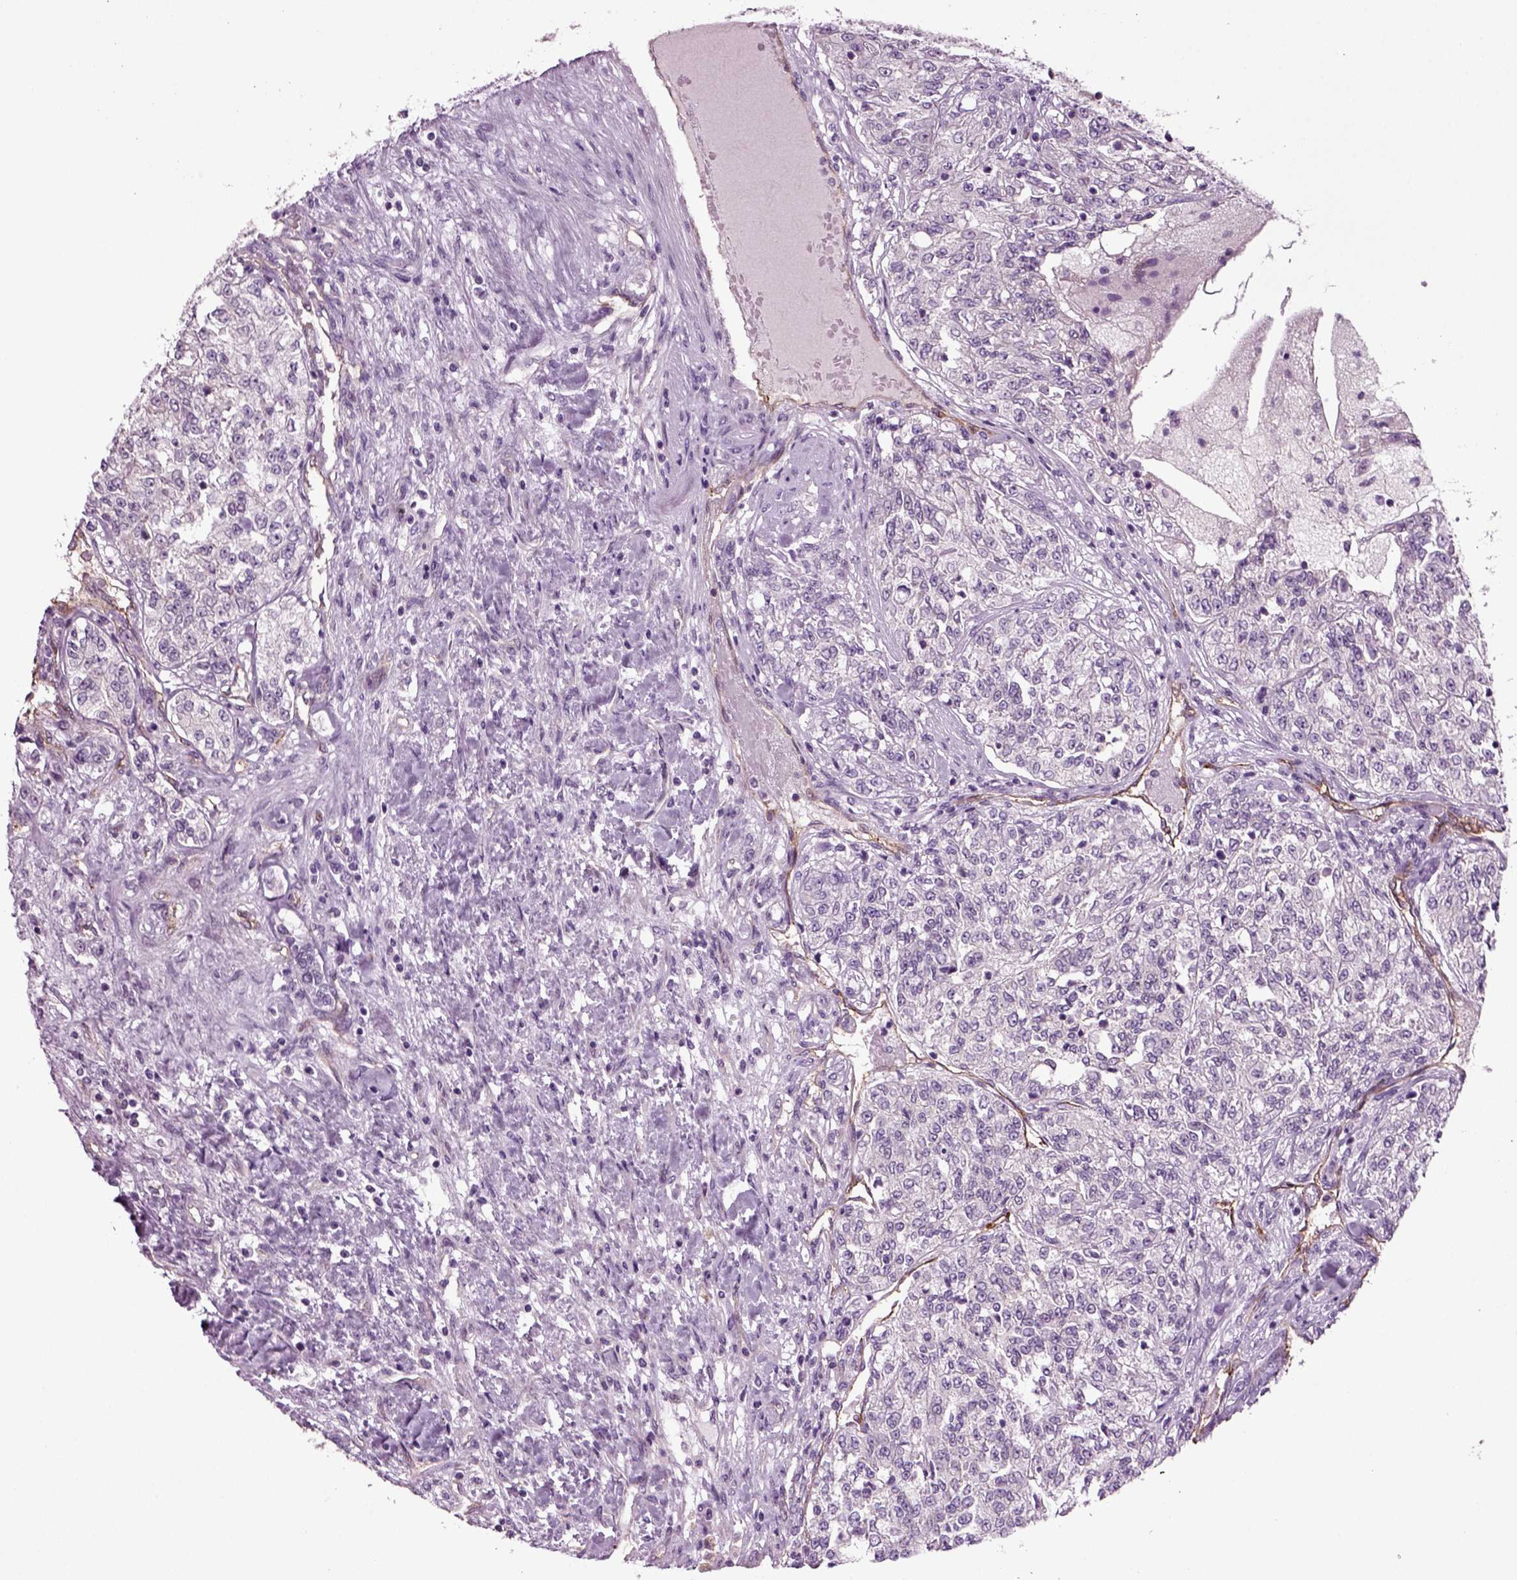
{"staining": {"intensity": "negative", "quantity": "none", "location": "none"}, "tissue": "renal cancer", "cell_type": "Tumor cells", "image_type": "cancer", "snomed": [{"axis": "morphology", "description": "Adenocarcinoma, NOS"}, {"axis": "topography", "description": "Kidney"}], "caption": "Immunohistochemistry (IHC) image of renal cancer stained for a protein (brown), which exhibits no expression in tumor cells.", "gene": "COL9A2", "patient": {"sex": "female", "age": 63}}